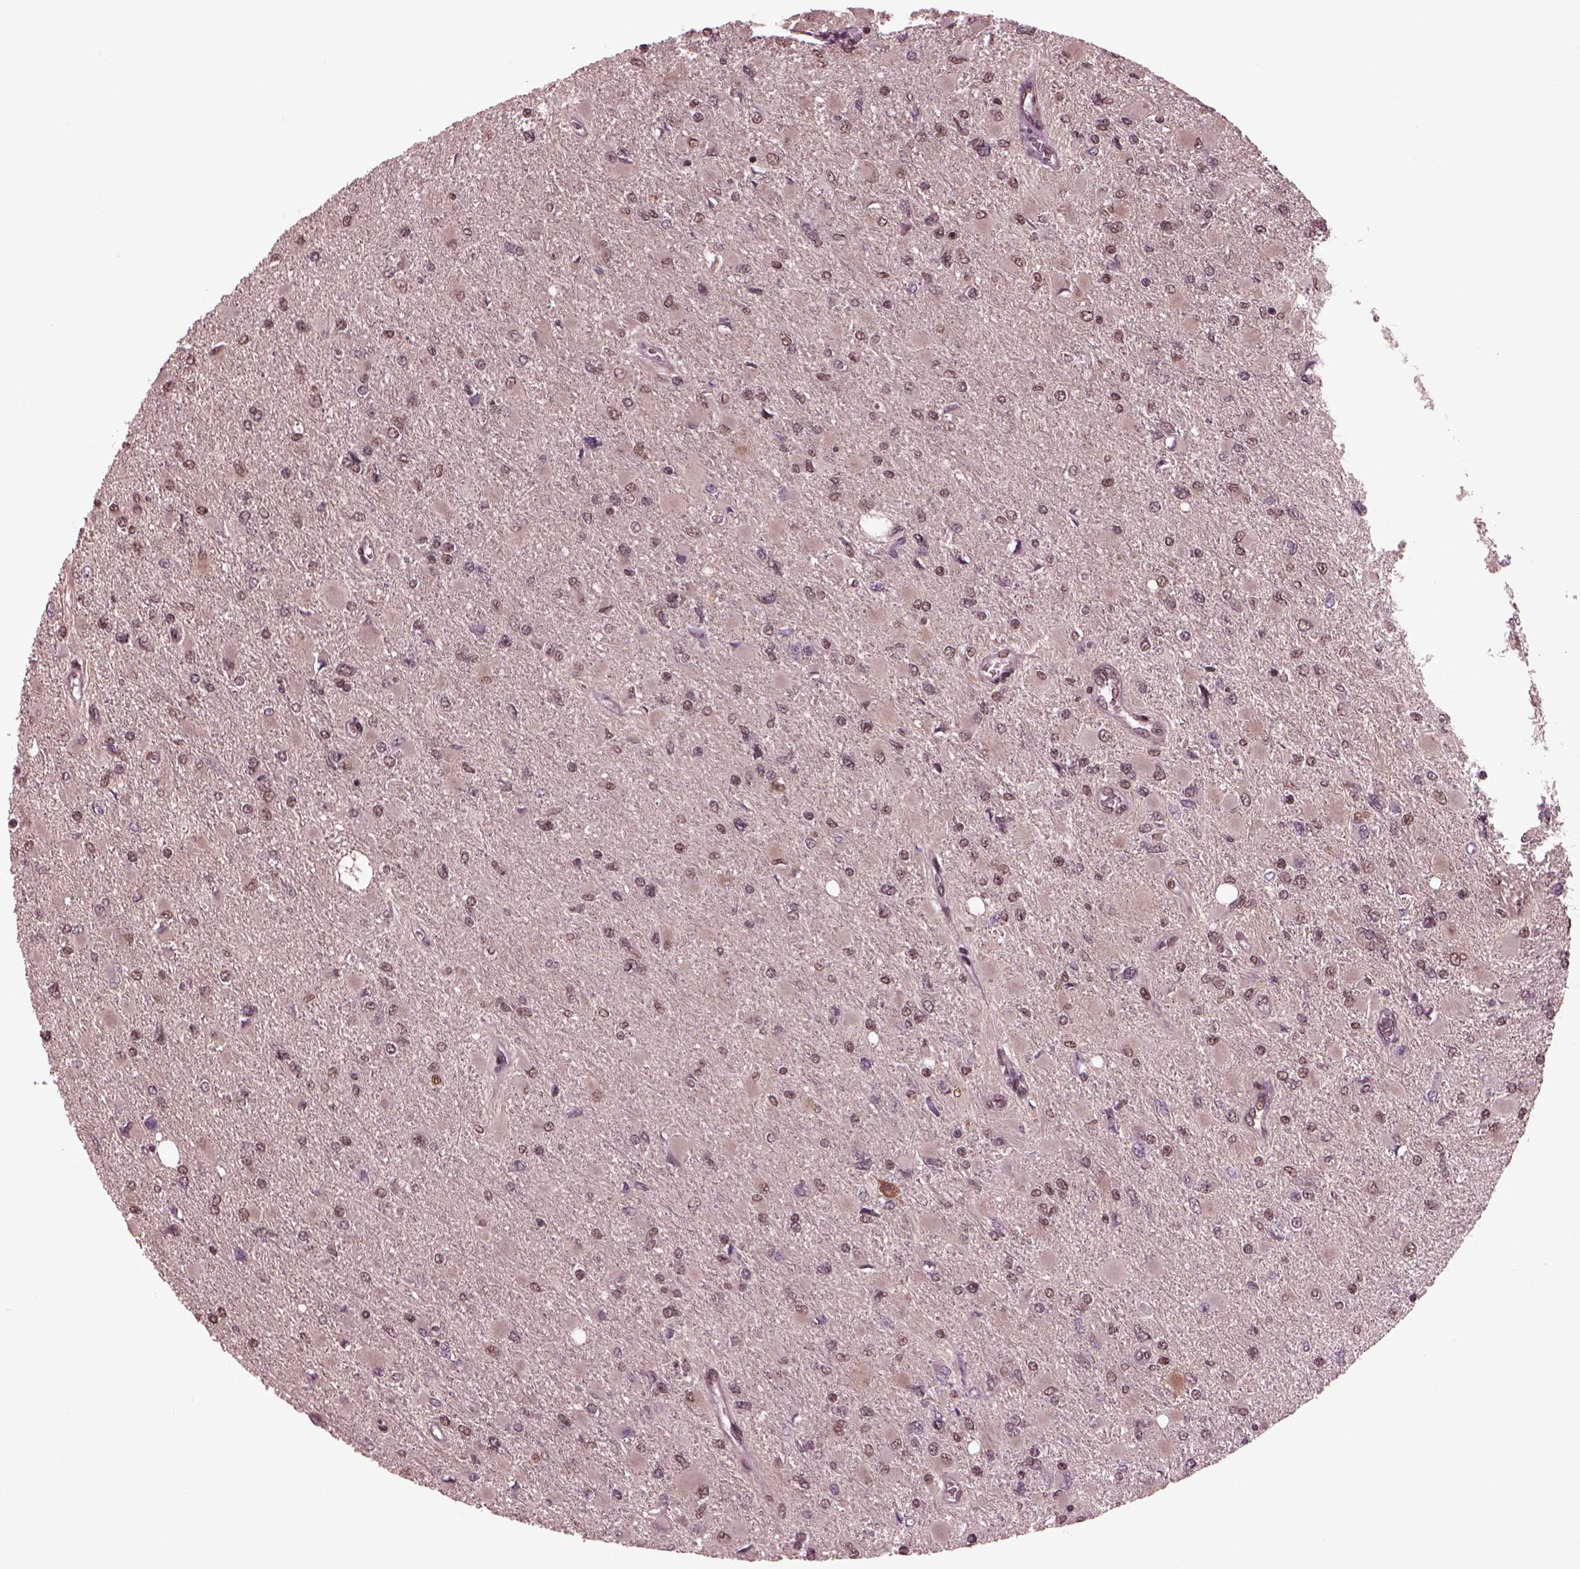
{"staining": {"intensity": "weak", "quantity": "25%-75%", "location": "nuclear"}, "tissue": "glioma", "cell_type": "Tumor cells", "image_type": "cancer", "snomed": [{"axis": "morphology", "description": "Glioma, malignant, High grade"}, {"axis": "topography", "description": "Cerebral cortex"}], "caption": "Immunohistochemistry (DAB) staining of human glioma exhibits weak nuclear protein staining in approximately 25%-75% of tumor cells.", "gene": "NAP1L5", "patient": {"sex": "female", "age": 36}}